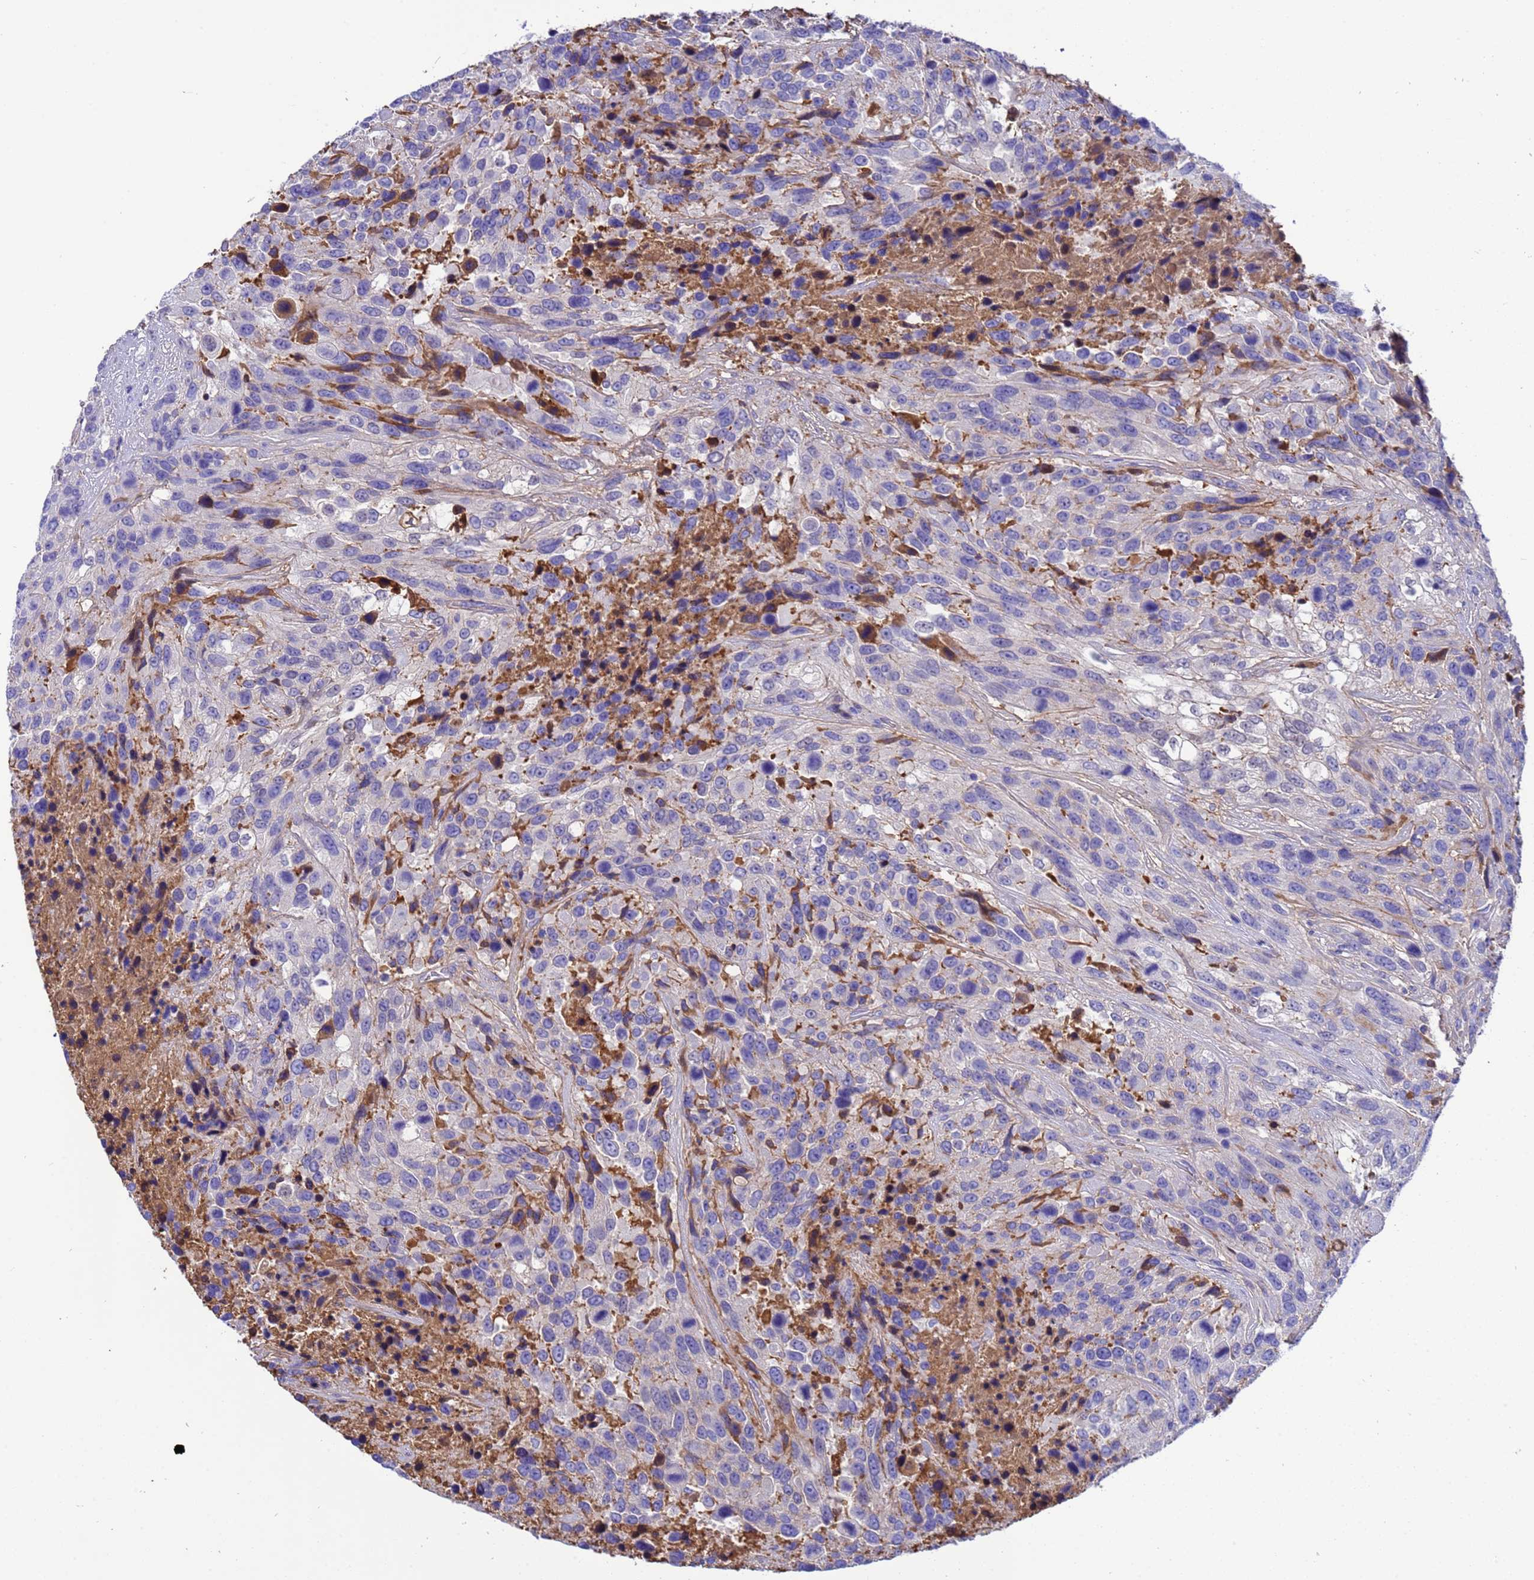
{"staining": {"intensity": "moderate", "quantity": "<25%", "location": "cytoplasmic/membranous"}, "tissue": "urothelial cancer", "cell_type": "Tumor cells", "image_type": "cancer", "snomed": [{"axis": "morphology", "description": "Urothelial carcinoma, High grade"}, {"axis": "topography", "description": "Urinary bladder"}], "caption": "Protein expression analysis of high-grade urothelial carcinoma reveals moderate cytoplasmic/membranous positivity in approximately <25% of tumor cells.", "gene": "H1-7", "patient": {"sex": "female", "age": 70}}